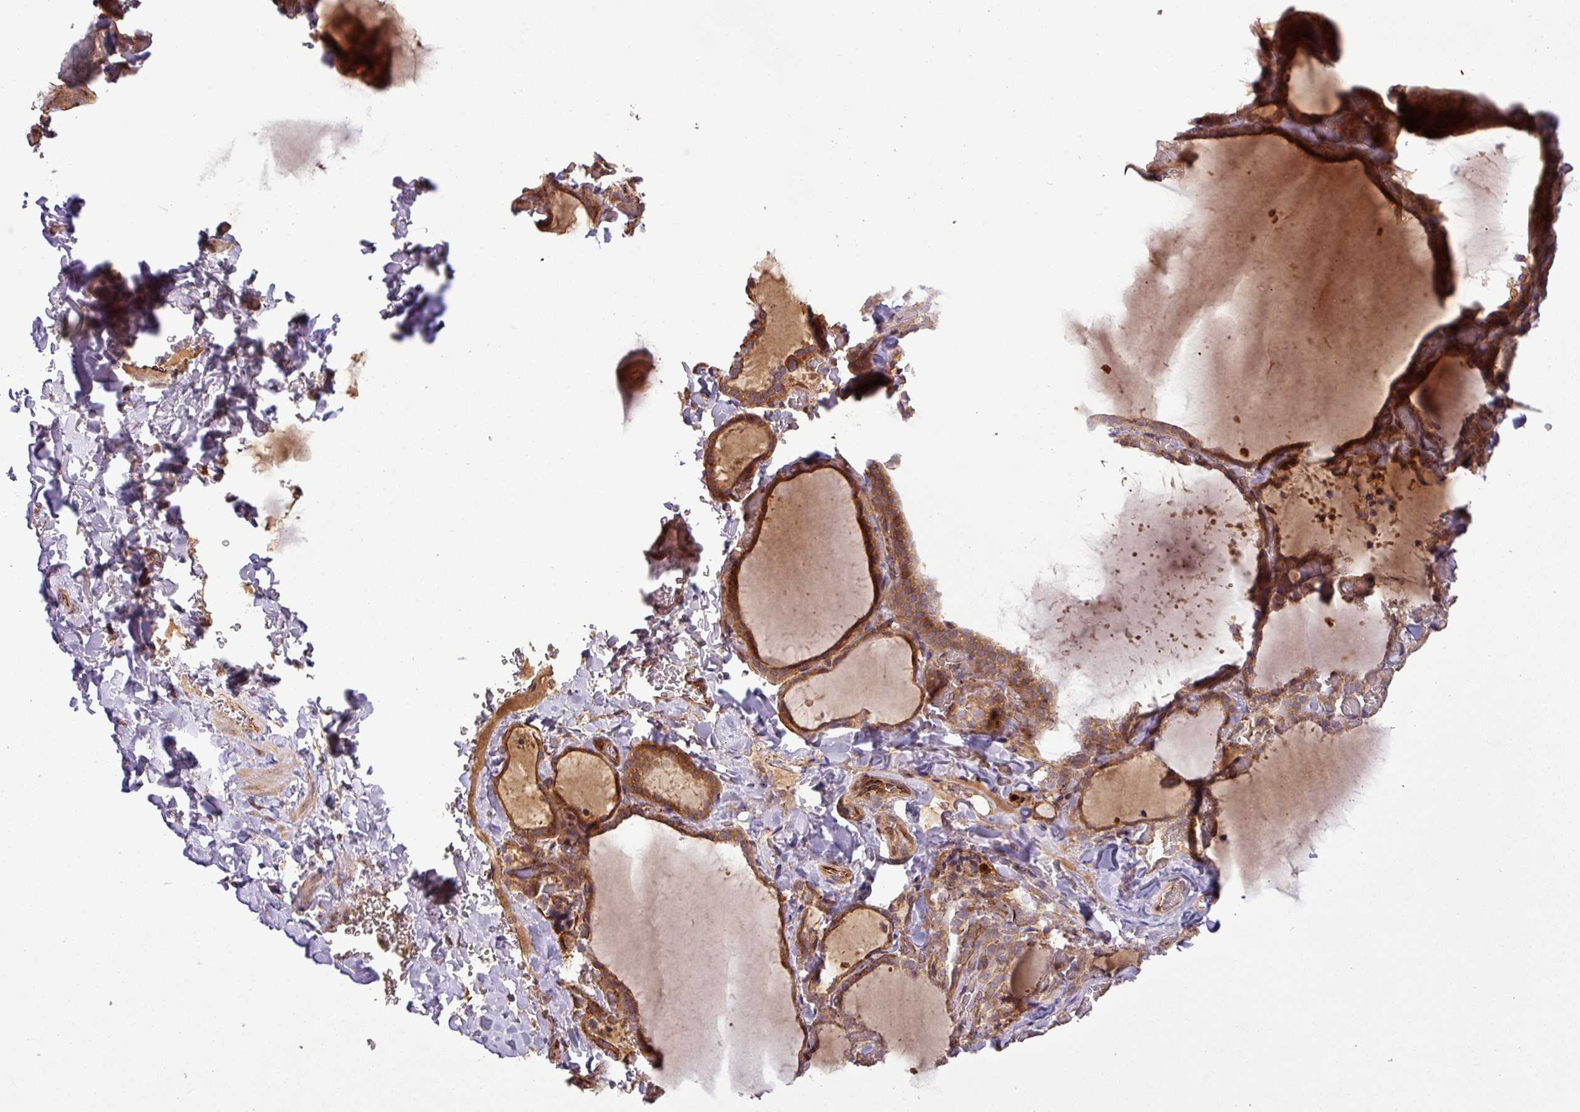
{"staining": {"intensity": "strong", "quantity": ">75%", "location": "cytoplasmic/membranous"}, "tissue": "thyroid gland", "cell_type": "Glandular cells", "image_type": "normal", "snomed": [{"axis": "morphology", "description": "Normal tissue, NOS"}, {"axis": "topography", "description": "Thyroid gland"}], "caption": "Normal thyroid gland demonstrates strong cytoplasmic/membranous positivity in approximately >75% of glandular cells, visualized by immunohistochemistry.", "gene": "ART1", "patient": {"sex": "female", "age": 22}}